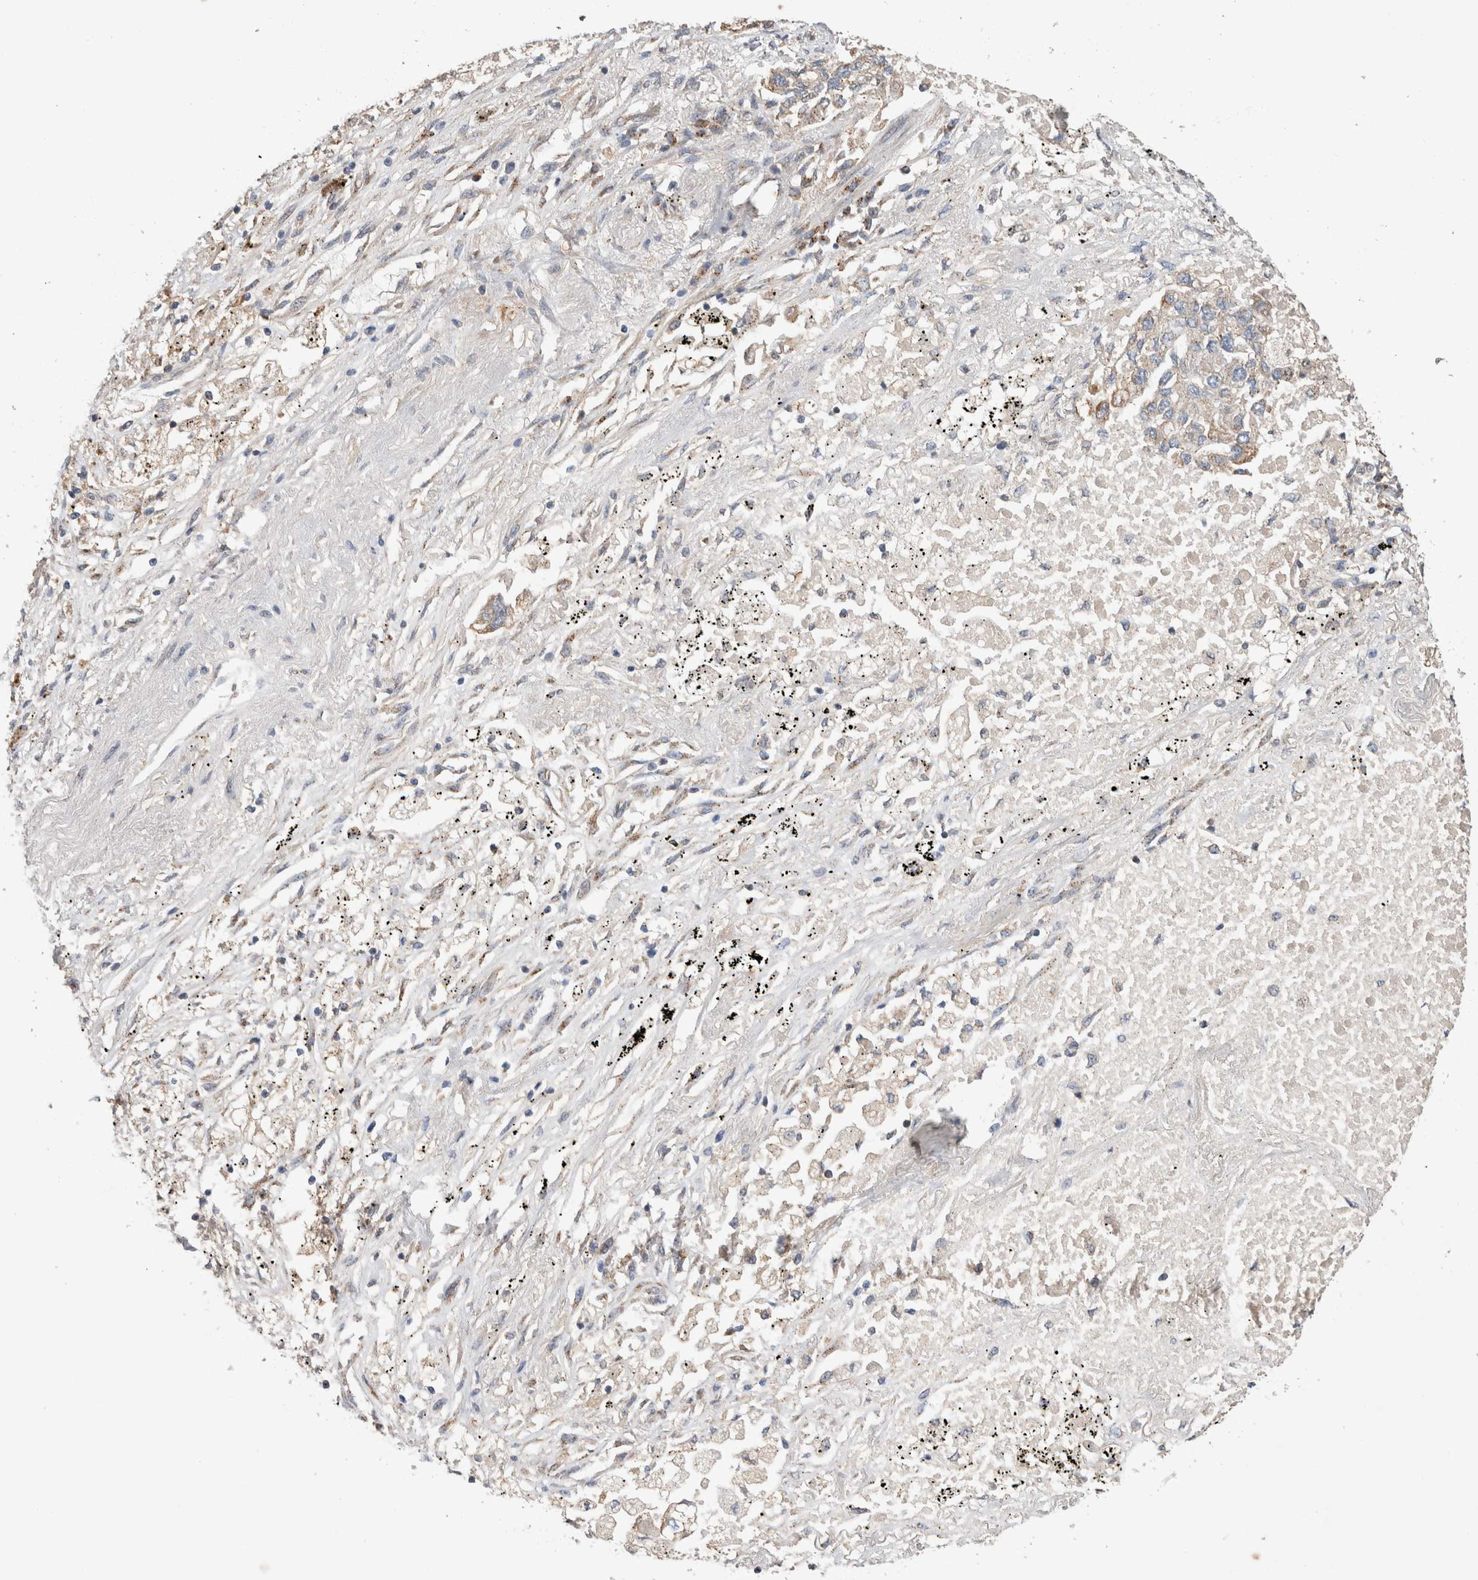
{"staining": {"intensity": "weak", "quantity": ">75%", "location": "cytoplasmic/membranous"}, "tissue": "lung cancer", "cell_type": "Tumor cells", "image_type": "cancer", "snomed": [{"axis": "morphology", "description": "Inflammation, NOS"}, {"axis": "morphology", "description": "Adenocarcinoma, NOS"}, {"axis": "topography", "description": "Lung"}], "caption": "Immunohistochemical staining of human adenocarcinoma (lung) shows low levels of weak cytoplasmic/membranous protein expression in about >75% of tumor cells.", "gene": "IARS2", "patient": {"sex": "male", "age": 63}}